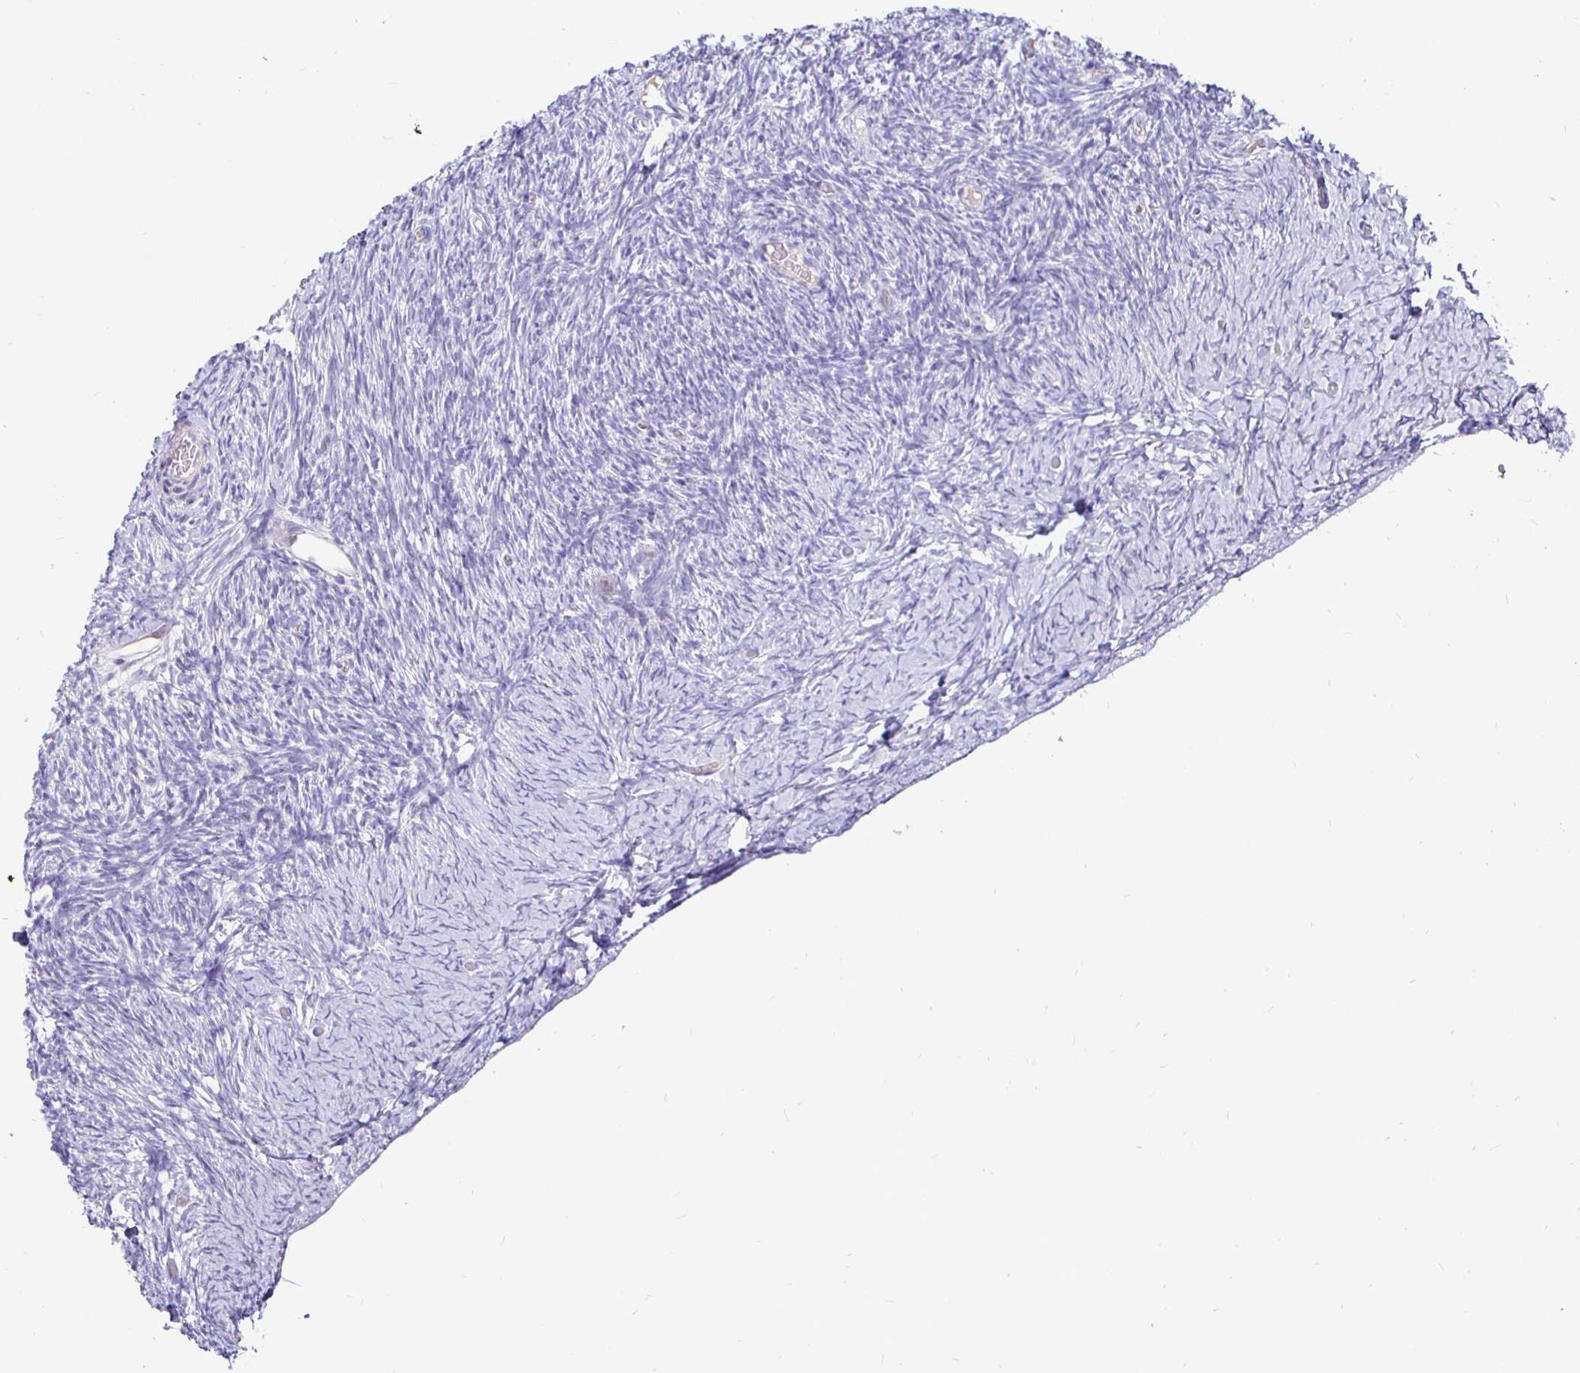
{"staining": {"intensity": "weak", "quantity": ">75%", "location": "cytoplasmic/membranous"}, "tissue": "ovary", "cell_type": "Follicle cells", "image_type": "normal", "snomed": [{"axis": "morphology", "description": "Normal tissue, NOS"}, {"axis": "topography", "description": "Ovary"}], "caption": "This micrograph demonstrates immunohistochemistry (IHC) staining of unremarkable ovary, with low weak cytoplasmic/membranous positivity in approximately >75% of follicle cells.", "gene": "NECAB1", "patient": {"sex": "female", "age": 39}}